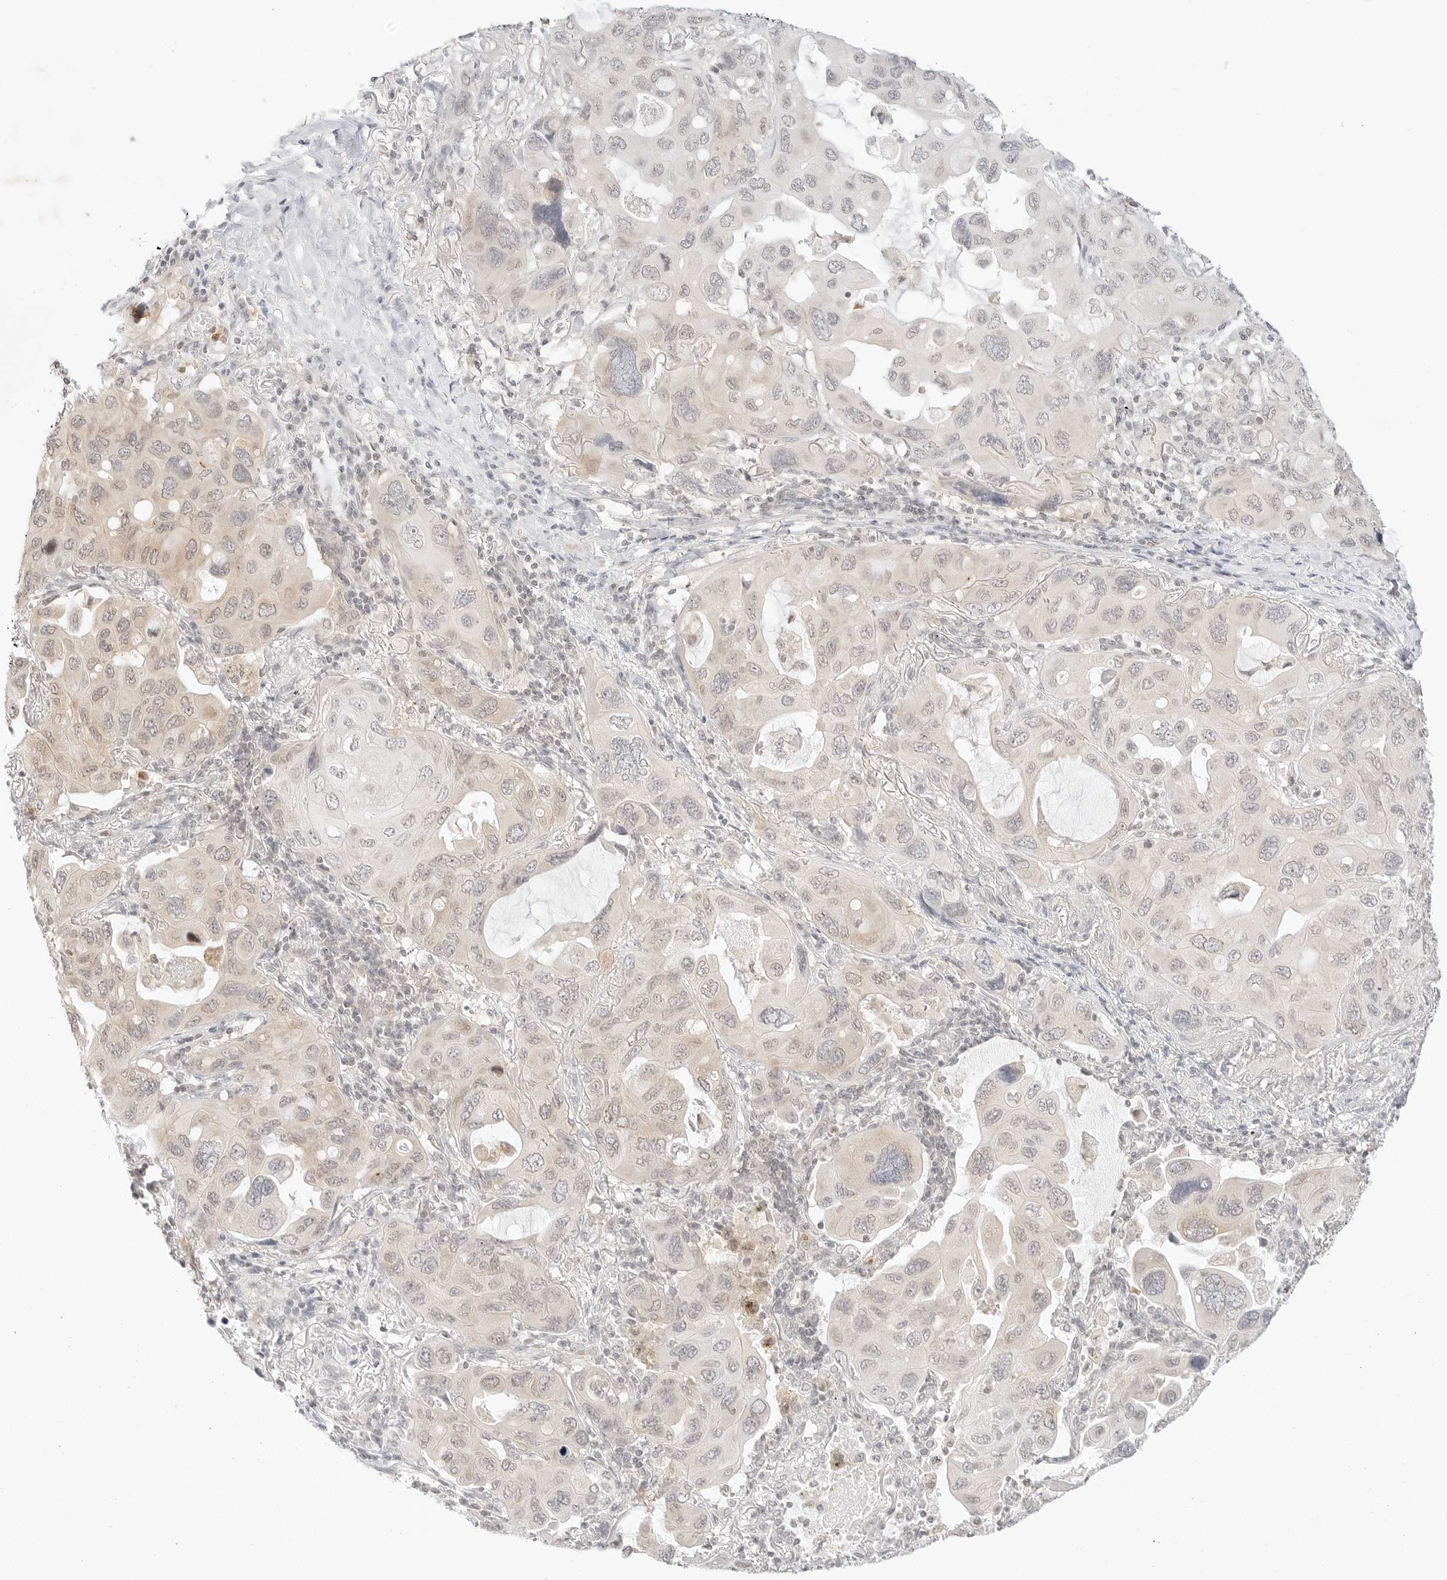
{"staining": {"intensity": "weak", "quantity": ">75%", "location": "cytoplasmic/membranous"}, "tissue": "lung cancer", "cell_type": "Tumor cells", "image_type": "cancer", "snomed": [{"axis": "morphology", "description": "Squamous cell carcinoma, NOS"}, {"axis": "topography", "description": "Lung"}], "caption": "Lung cancer (squamous cell carcinoma) stained with DAB (3,3'-diaminobenzidine) immunohistochemistry (IHC) reveals low levels of weak cytoplasmic/membranous positivity in approximately >75% of tumor cells. The protein of interest is shown in brown color, while the nuclei are stained blue.", "gene": "GNAS", "patient": {"sex": "female", "age": 73}}